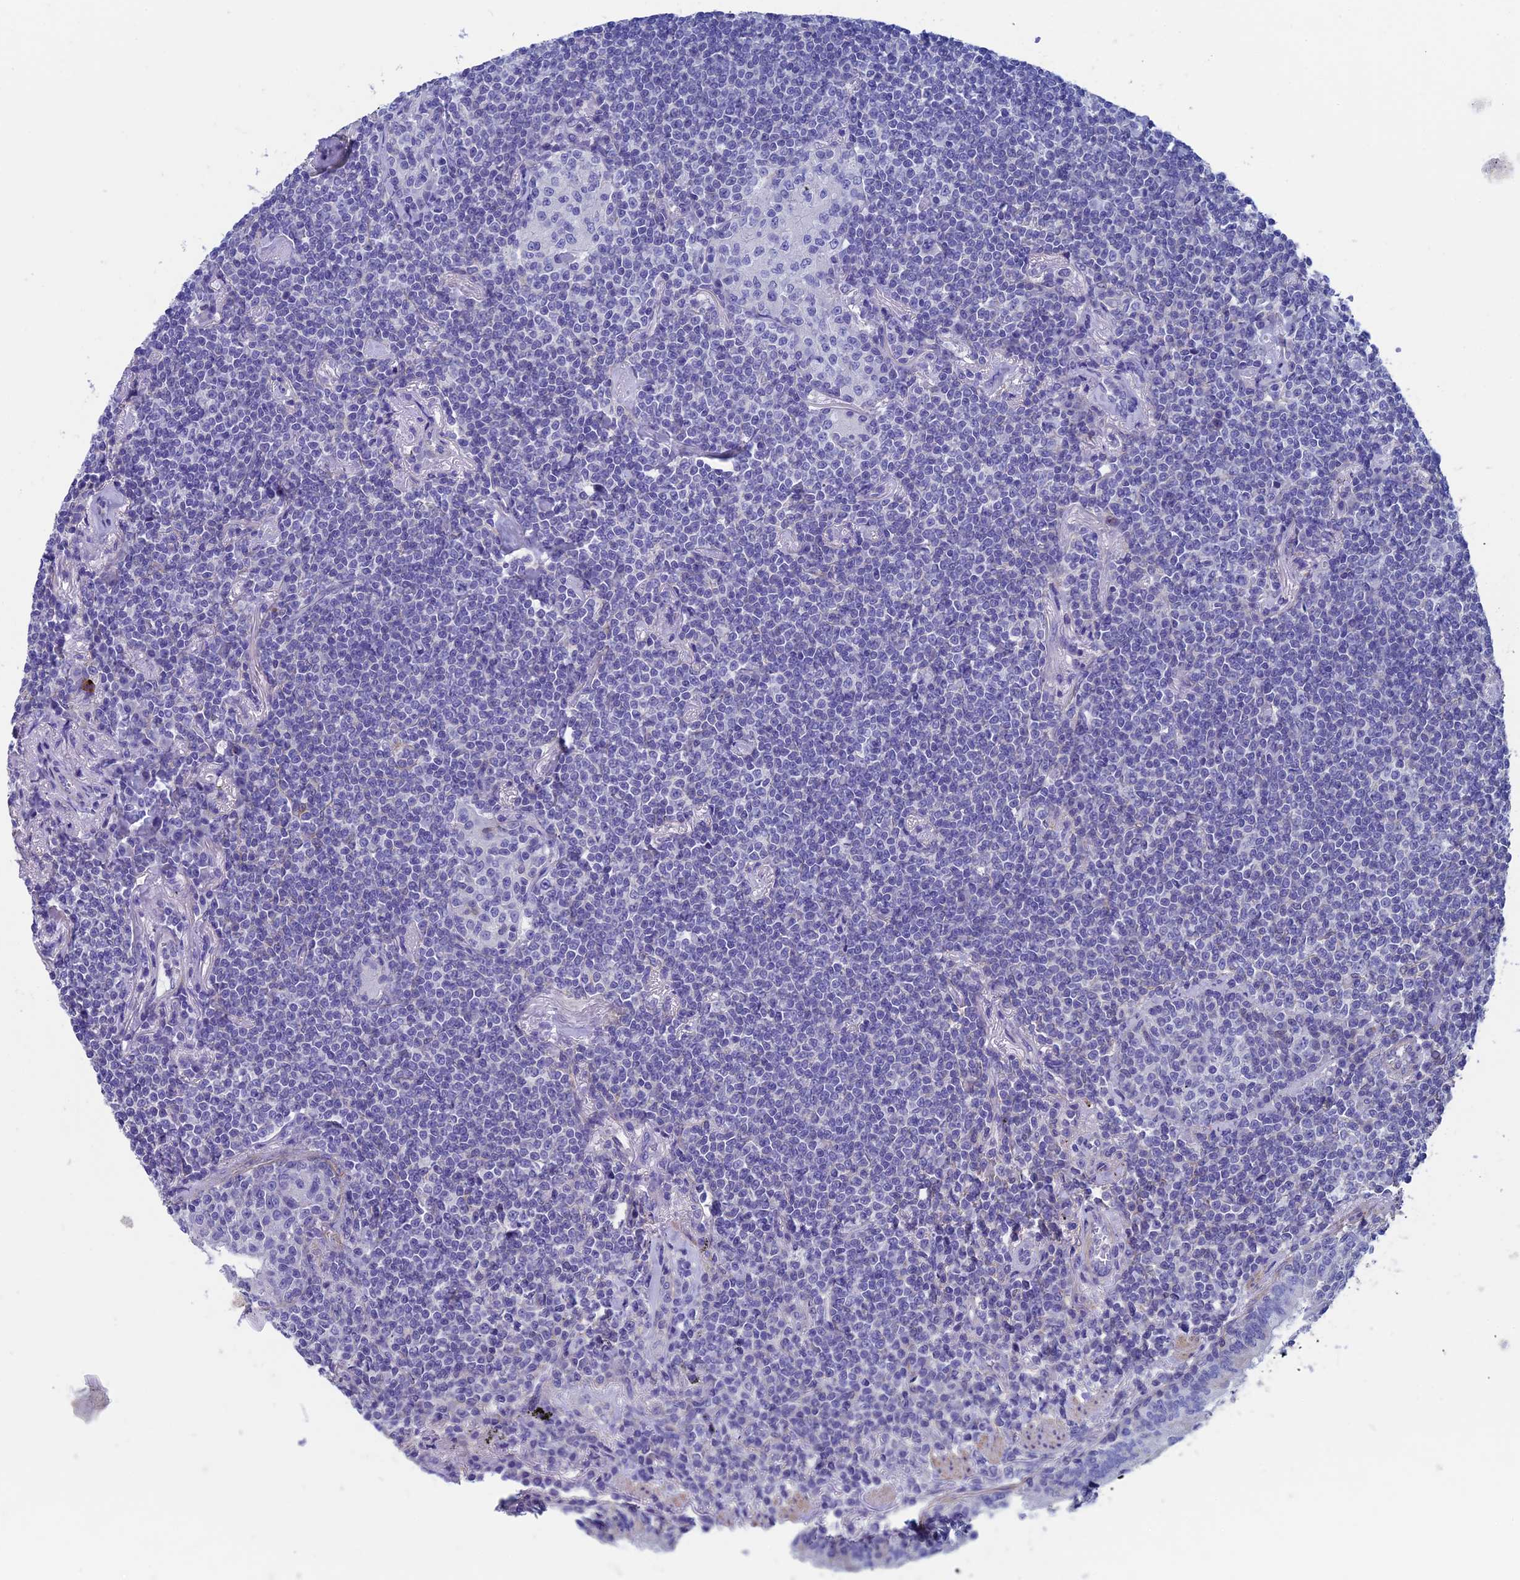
{"staining": {"intensity": "negative", "quantity": "none", "location": "none"}, "tissue": "lymphoma", "cell_type": "Tumor cells", "image_type": "cancer", "snomed": [{"axis": "morphology", "description": "Malignant lymphoma, non-Hodgkin's type, Low grade"}, {"axis": "topography", "description": "Lung"}], "caption": "Low-grade malignant lymphoma, non-Hodgkin's type stained for a protein using immunohistochemistry reveals no expression tumor cells.", "gene": "ADH7", "patient": {"sex": "female", "age": 71}}